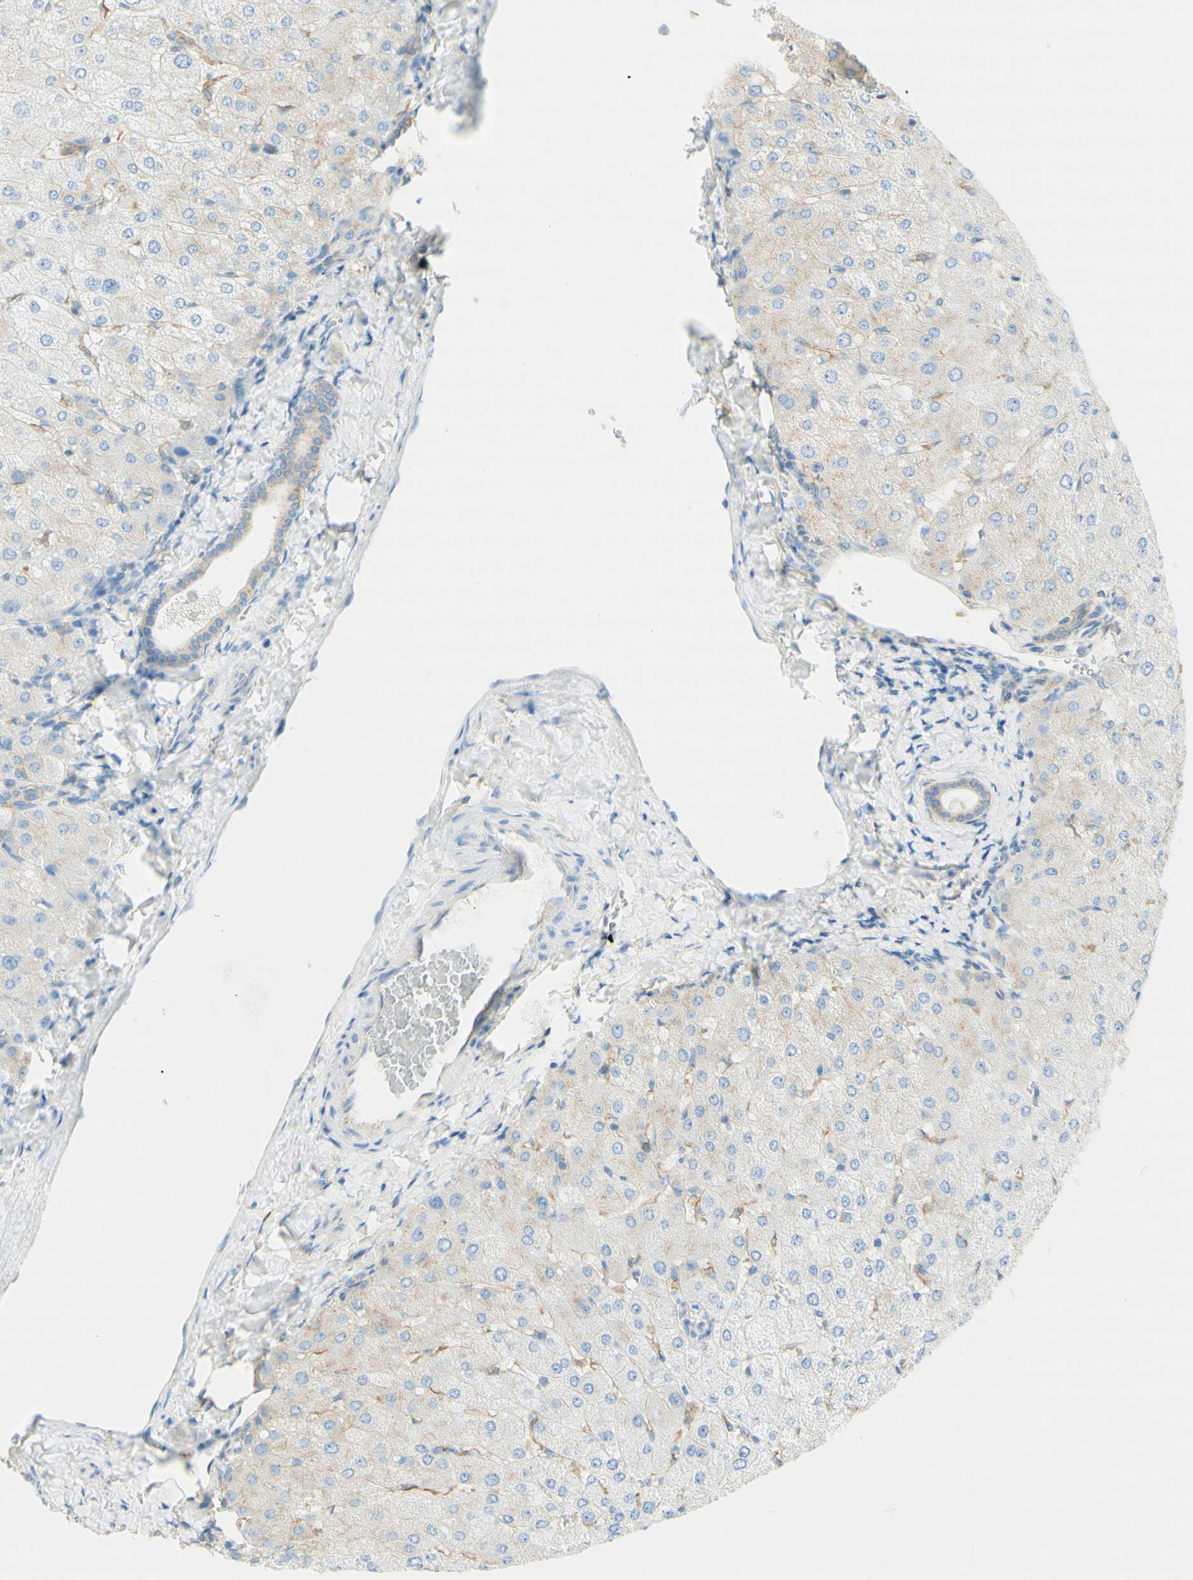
{"staining": {"intensity": "weak", "quantity": ">75%", "location": "cytoplasmic/membranous"}, "tissue": "liver", "cell_type": "Cholangiocytes", "image_type": "normal", "snomed": [{"axis": "morphology", "description": "Normal tissue, NOS"}, {"axis": "topography", "description": "Liver"}], "caption": "Immunohistochemistry (IHC) of normal liver displays low levels of weak cytoplasmic/membranous staining in approximately >75% of cholangiocytes.", "gene": "CLTC", "patient": {"sex": "male", "age": 55}}